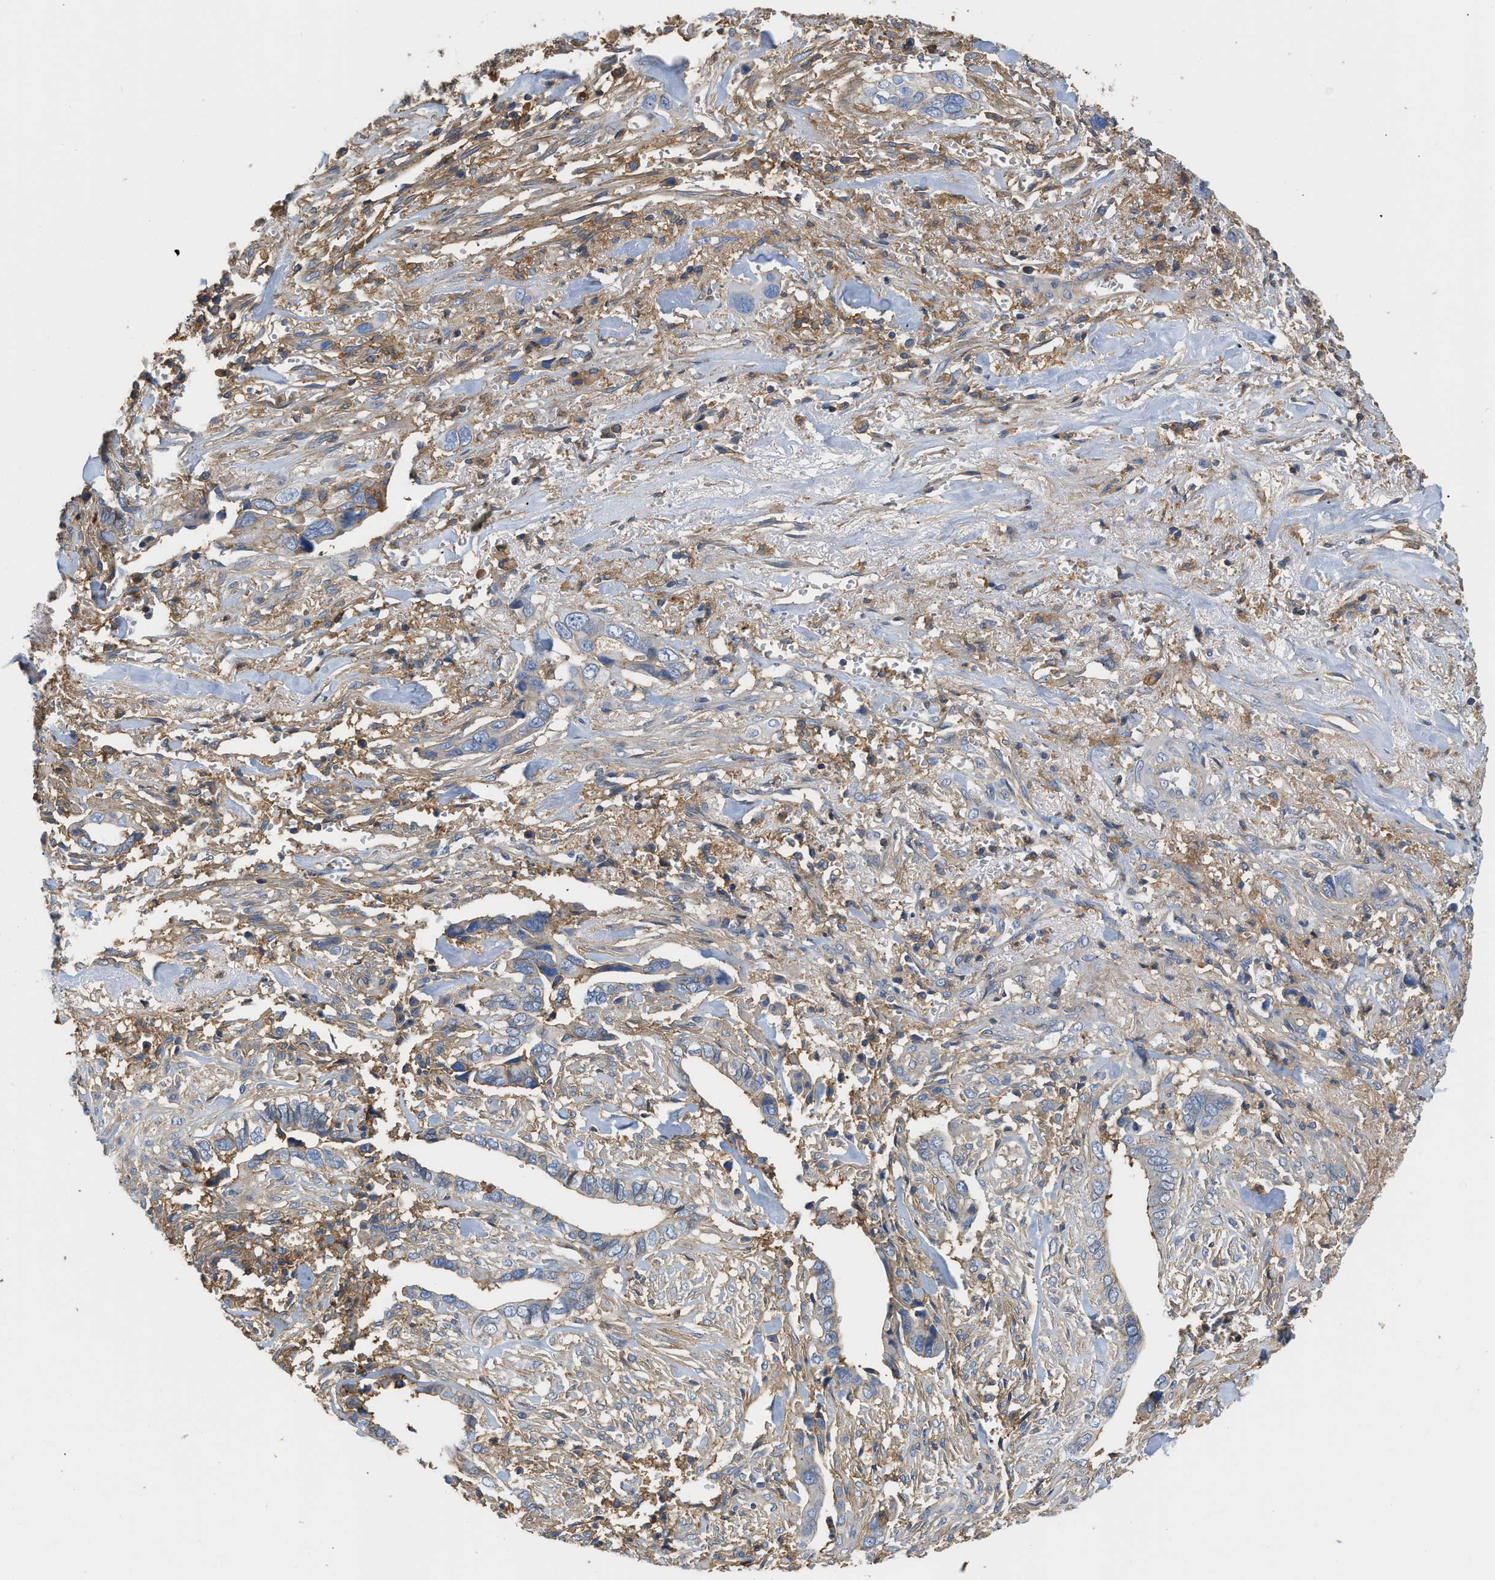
{"staining": {"intensity": "weak", "quantity": "<25%", "location": "cytoplasmic/membranous"}, "tissue": "liver cancer", "cell_type": "Tumor cells", "image_type": "cancer", "snomed": [{"axis": "morphology", "description": "Cholangiocarcinoma"}, {"axis": "topography", "description": "Liver"}], "caption": "High power microscopy micrograph of an immunohistochemistry image of liver cancer, revealing no significant staining in tumor cells.", "gene": "GNB4", "patient": {"sex": "female", "age": 79}}